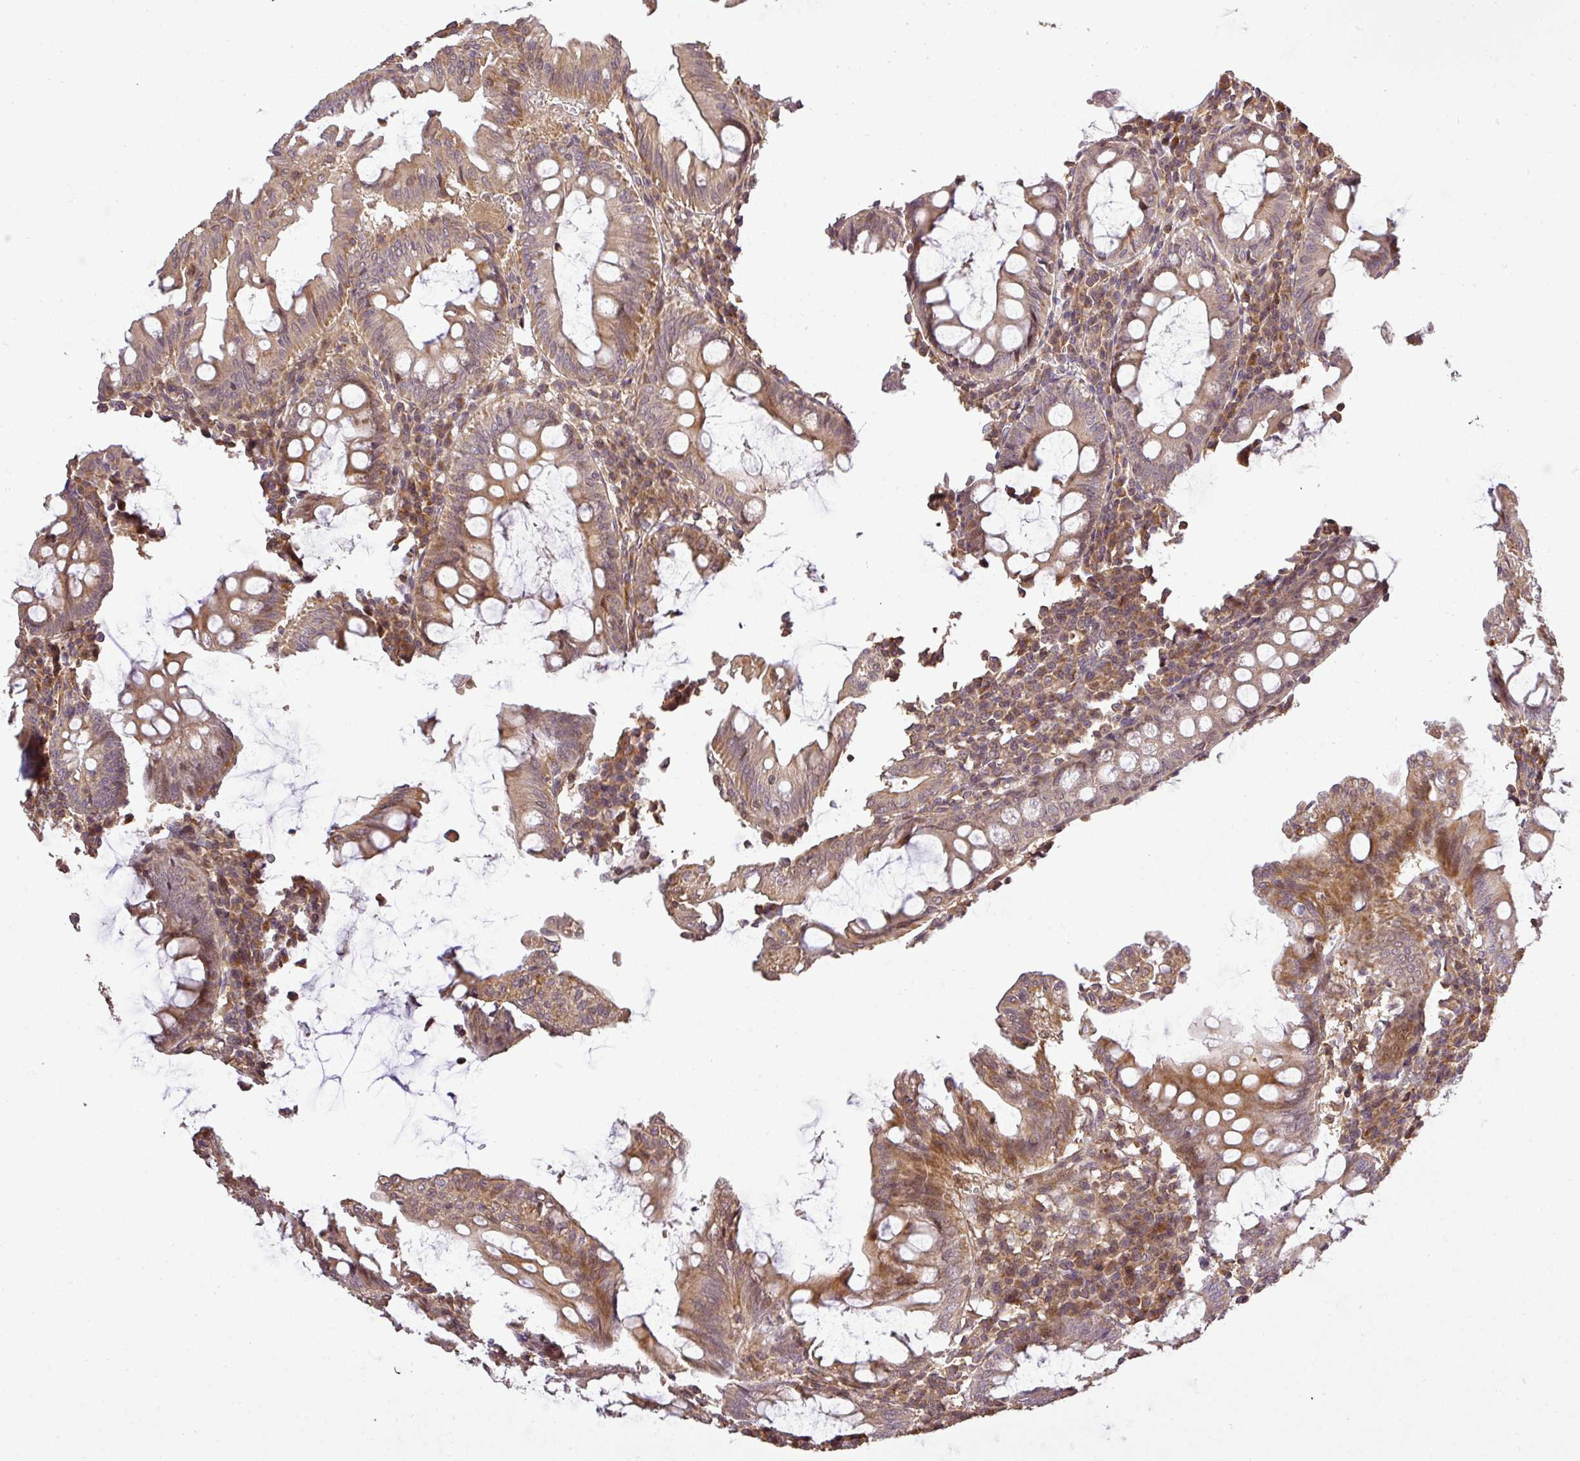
{"staining": {"intensity": "moderate", "quantity": ">75%", "location": "cytoplasmic/membranous"}, "tissue": "appendix", "cell_type": "Glandular cells", "image_type": "normal", "snomed": [{"axis": "morphology", "description": "Normal tissue, NOS"}, {"axis": "topography", "description": "Appendix"}], "caption": "Protein staining of unremarkable appendix shows moderate cytoplasmic/membranous expression in about >75% of glandular cells.", "gene": "FAIM", "patient": {"sex": "male", "age": 83}}